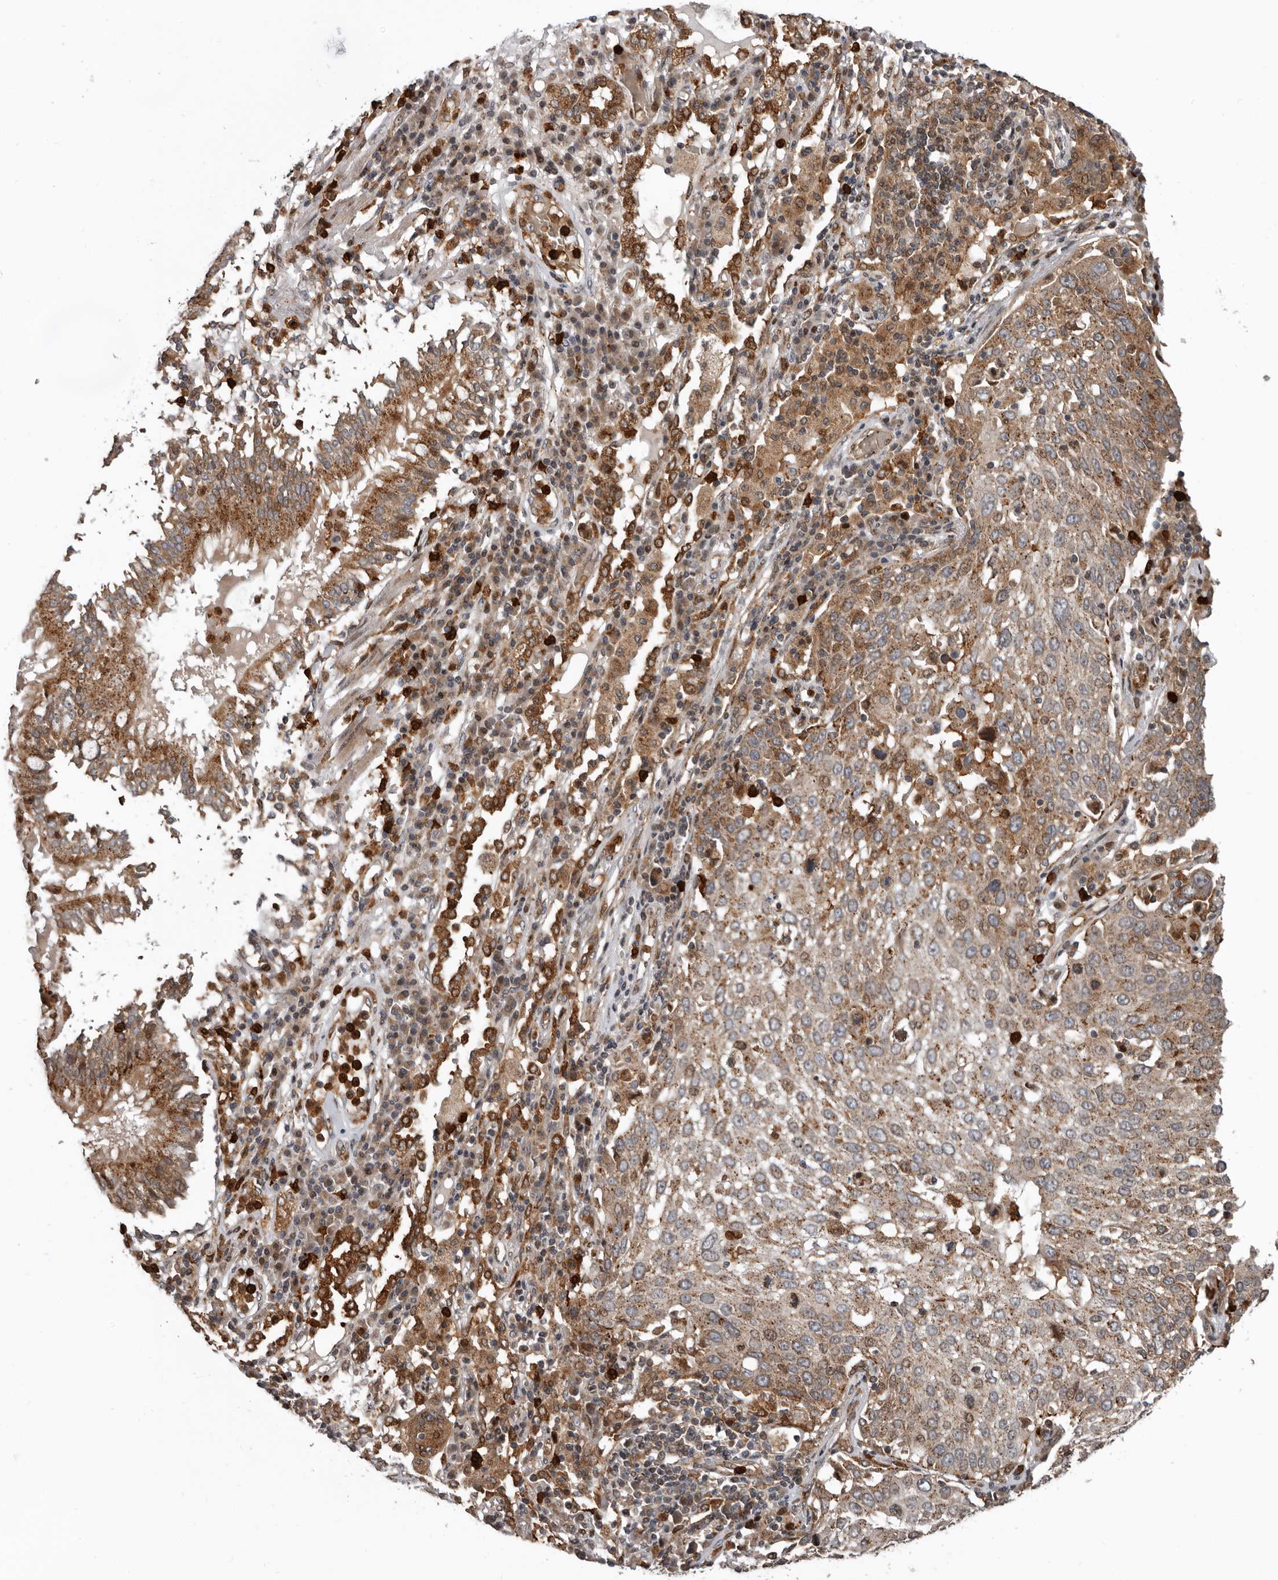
{"staining": {"intensity": "moderate", "quantity": ">75%", "location": "cytoplasmic/membranous"}, "tissue": "lung cancer", "cell_type": "Tumor cells", "image_type": "cancer", "snomed": [{"axis": "morphology", "description": "Squamous cell carcinoma, NOS"}, {"axis": "topography", "description": "Lung"}], "caption": "Protein analysis of squamous cell carcinoma (lung) tissue reveals moderate cytoplasmic/membranous positivity in approximately >75% of tumor cells.", "gene": "FGFR4", "patient": {"sex": "male", "age": 65}}